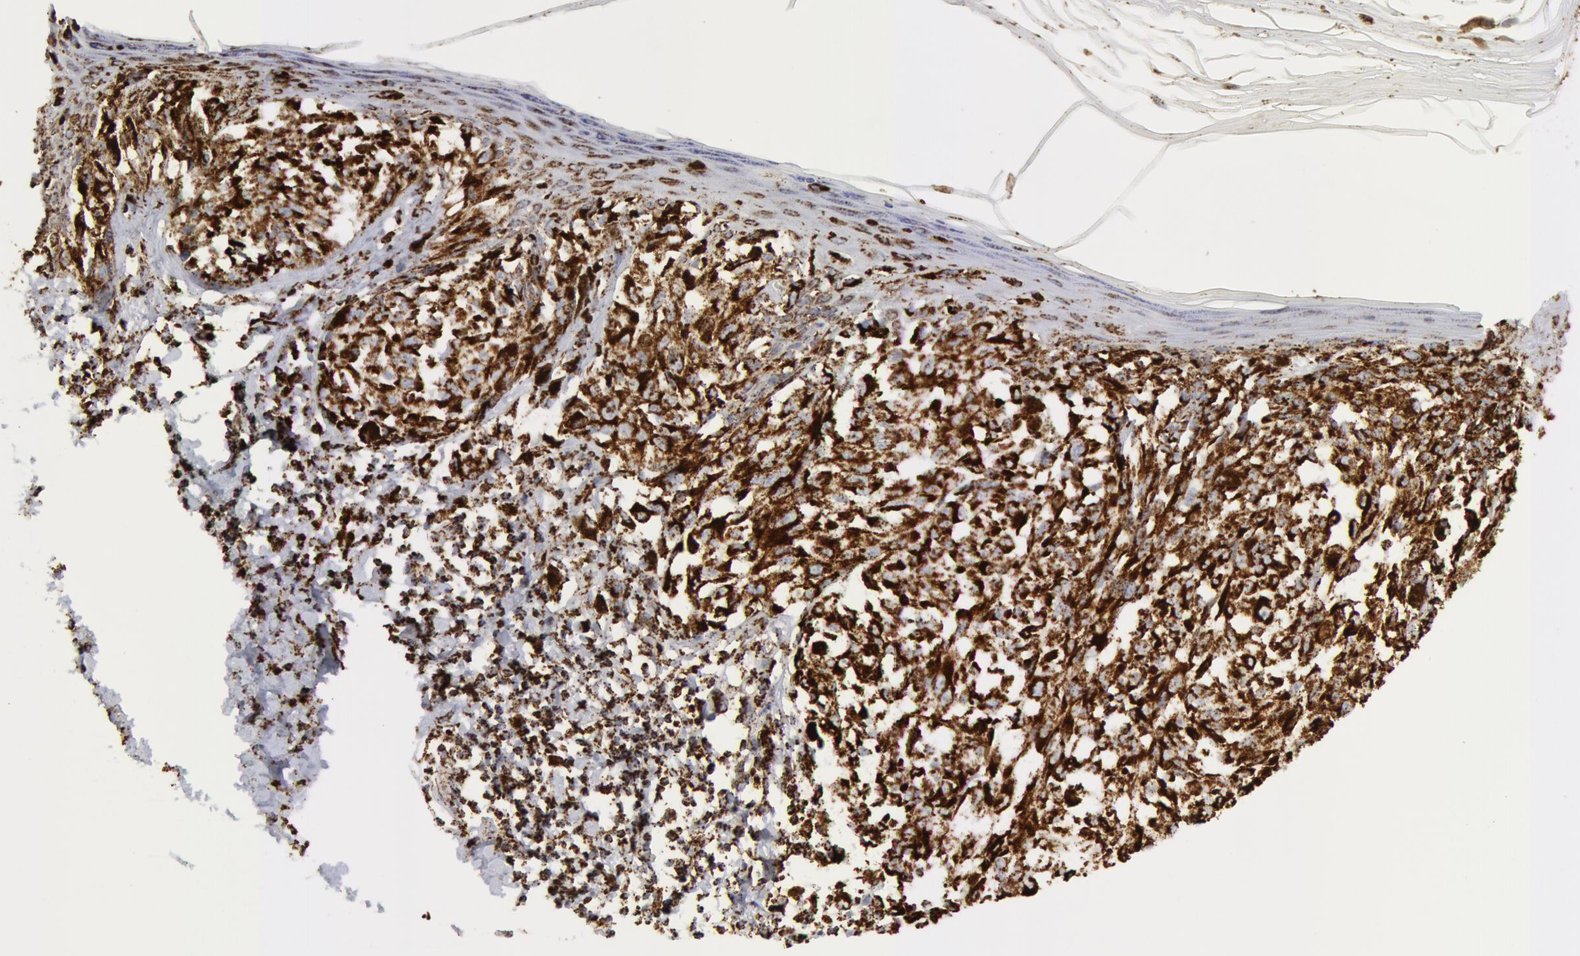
{"staining": {"intensity": "strong", "quantity": ">75%", "location": "cytoplasmic/membranous"}, "tissue": "melanoma", "cell_type": "Tumor cells", "image_type": "cancer", "snomed": [{"axis": "morphology", "description": "Malignant melanoma, NOS"}, {"axis": "topography", "description": "Skin"}], "caption": "Malignant melanoma tissue reveals strong cytoplasmic/membranous positivity in approximately >75% of tumor cells, visualized by immunohistochemistry.", "gene": "ATP5F1B", "patient": {"sex": "female", "age": 72}}